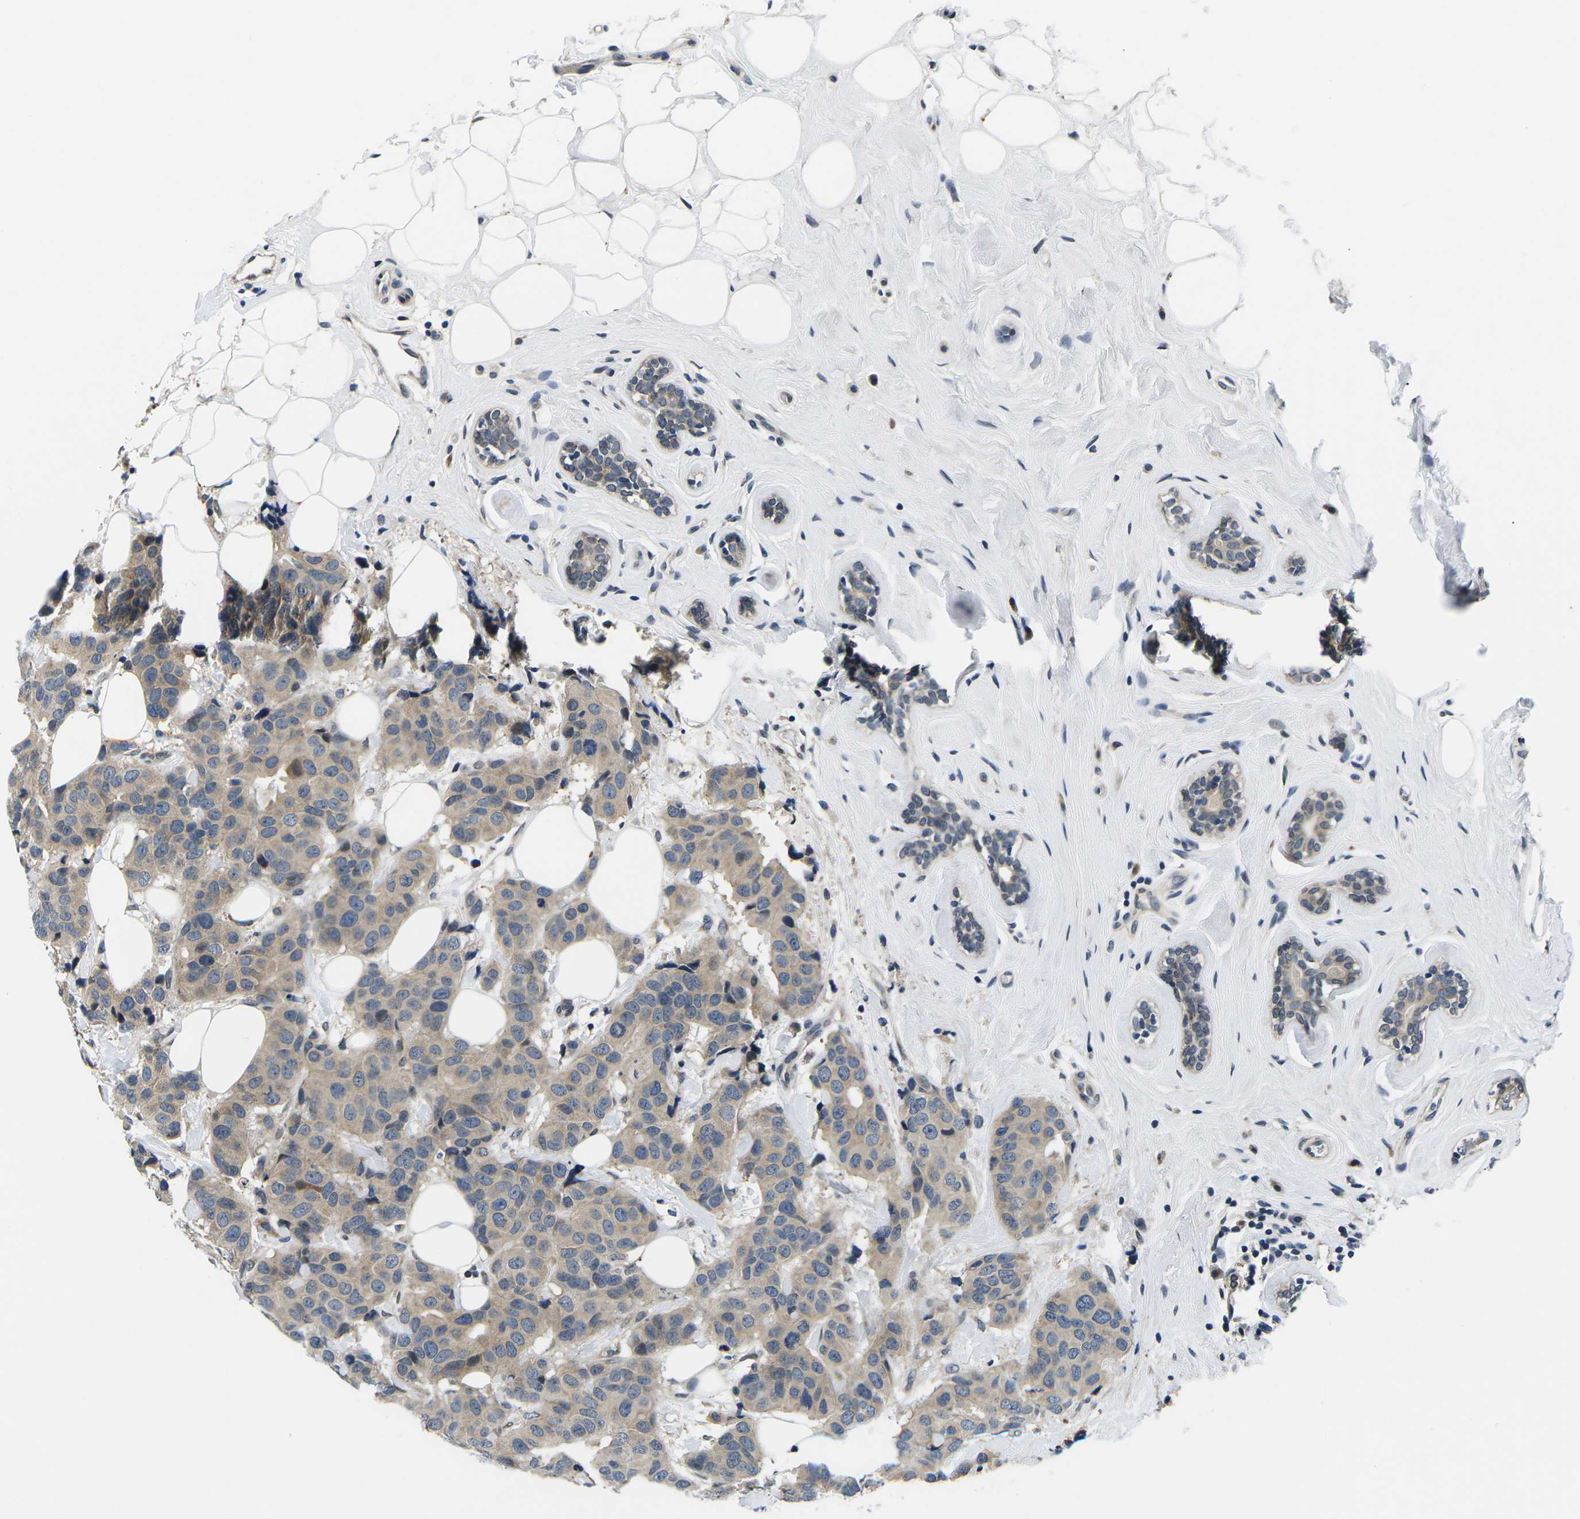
{"staining": {"intensity": "negative", "quantity": "none", "location": "none"}, "tissue": "breast cancer", "cell_type": "Tumor cells", "image_type": "cancer", "snomed": [{"axis": "morphology", "description": "Normal tissue, NOS"}, {"axis": "morphology", "description": "Duct carcinoma"}, {"axis": "topography", "description": "Breast"}], "caption": "Immunohistochemistry histopathology image of neoplastic tissue: human infiltrating ductal carcinoma (breast) stained with DAB exhibits no significant protein staining in tumor cells.", "gene": "SNX10", "patient": {"sex": "female", "age": 39}}